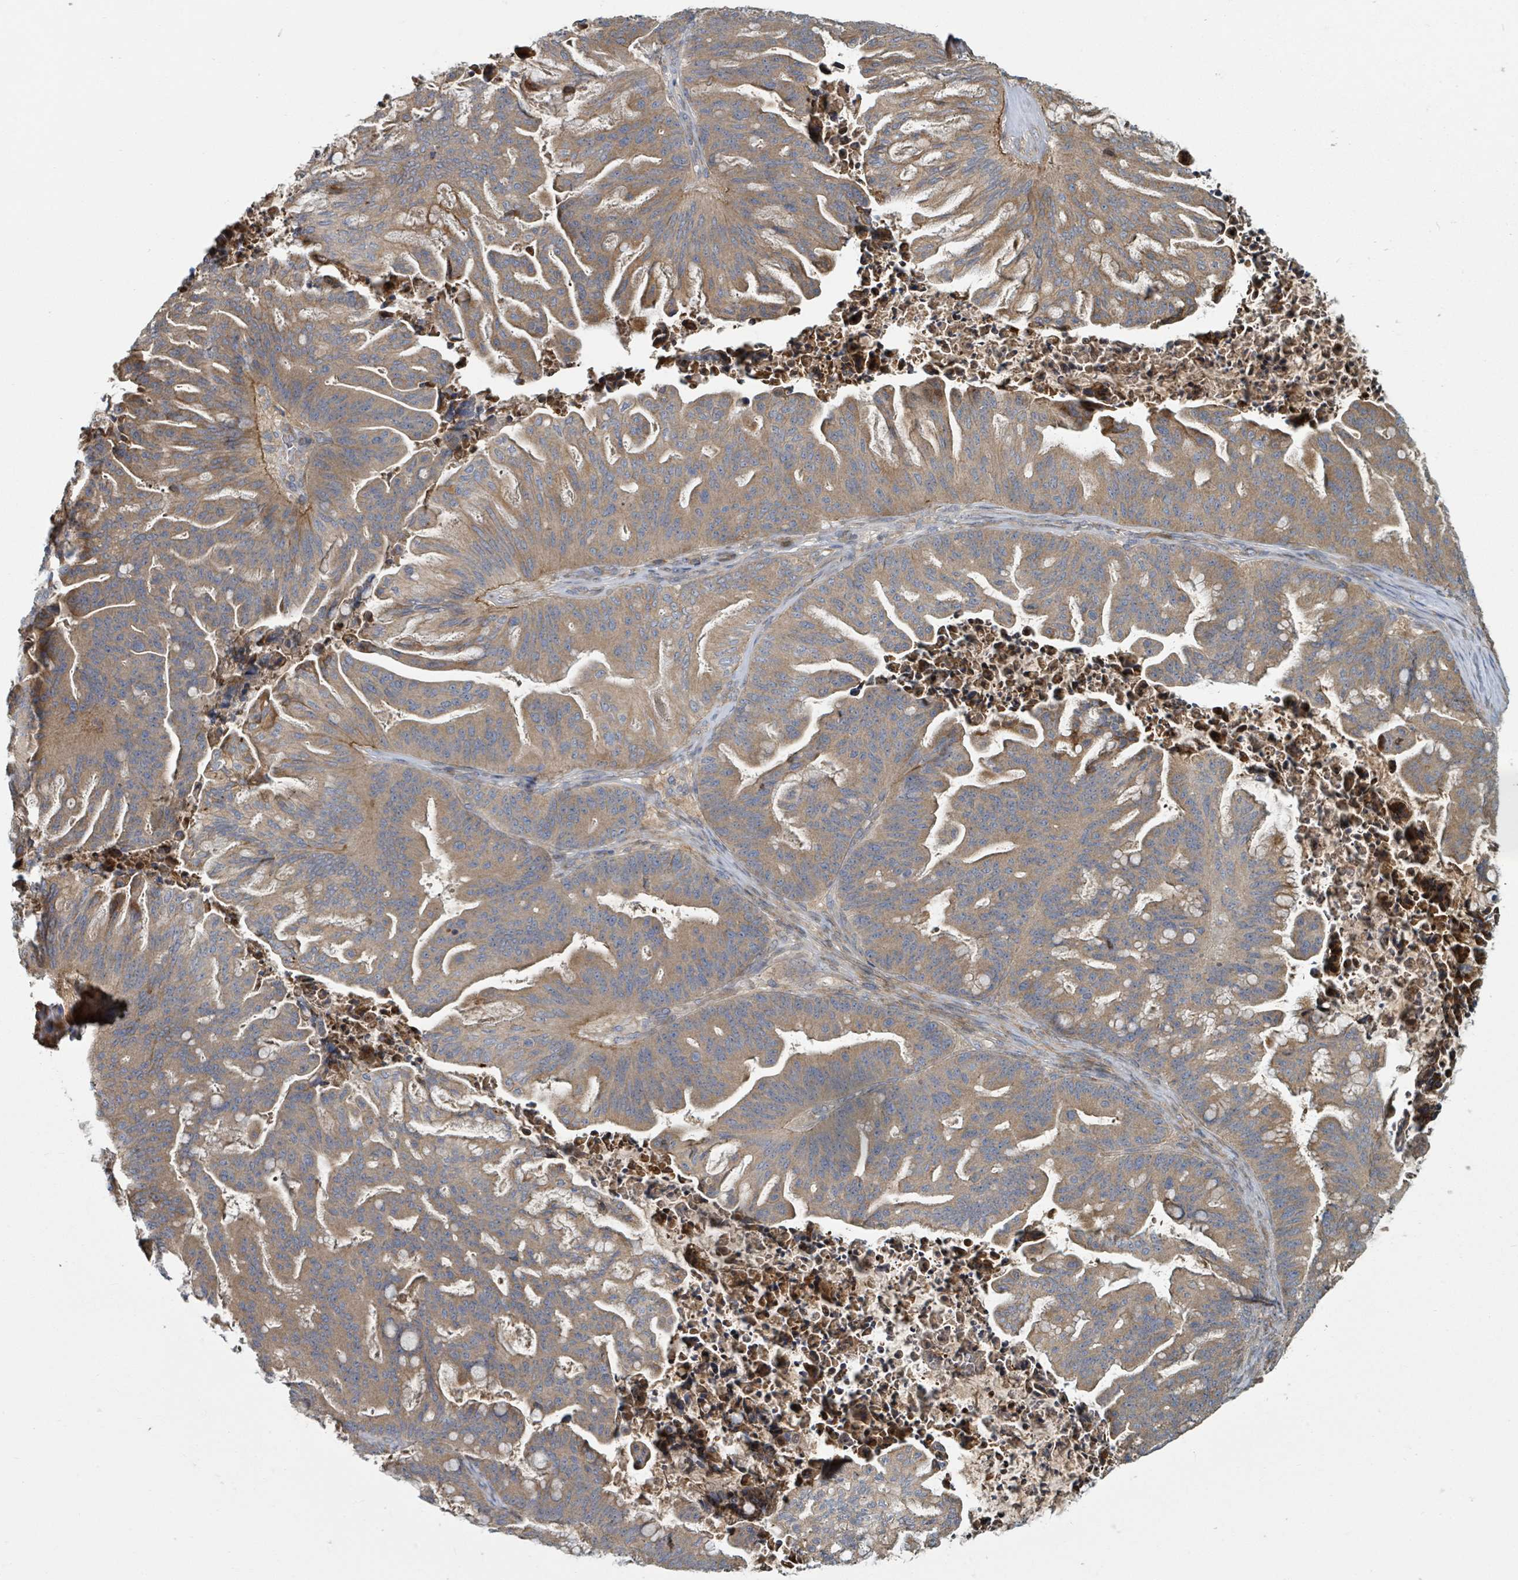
{"staining": {"intensity": "moderate", "quantity": ">75%", "location": "cytoplasmic/membranous"}, "tissue": "ovarian cancer", "cell_type": "Tumor cells", "image_type": "cancer", "snomed": [{"axis": "morphology", "description": "Cystadenocarcinoma, mucinous, NOS"}, {"axis": "topography", "description": "Ovary"}], "caption": "Brown immunohistochemical staining in human mucinous cystadenocarcinoma (ovarian) reveals moderate cytoplasmic/membranous expression in approximately >75% of tumor cells.", "gene": "DPM1", "patient": {"sex": "female", "age": 67}}